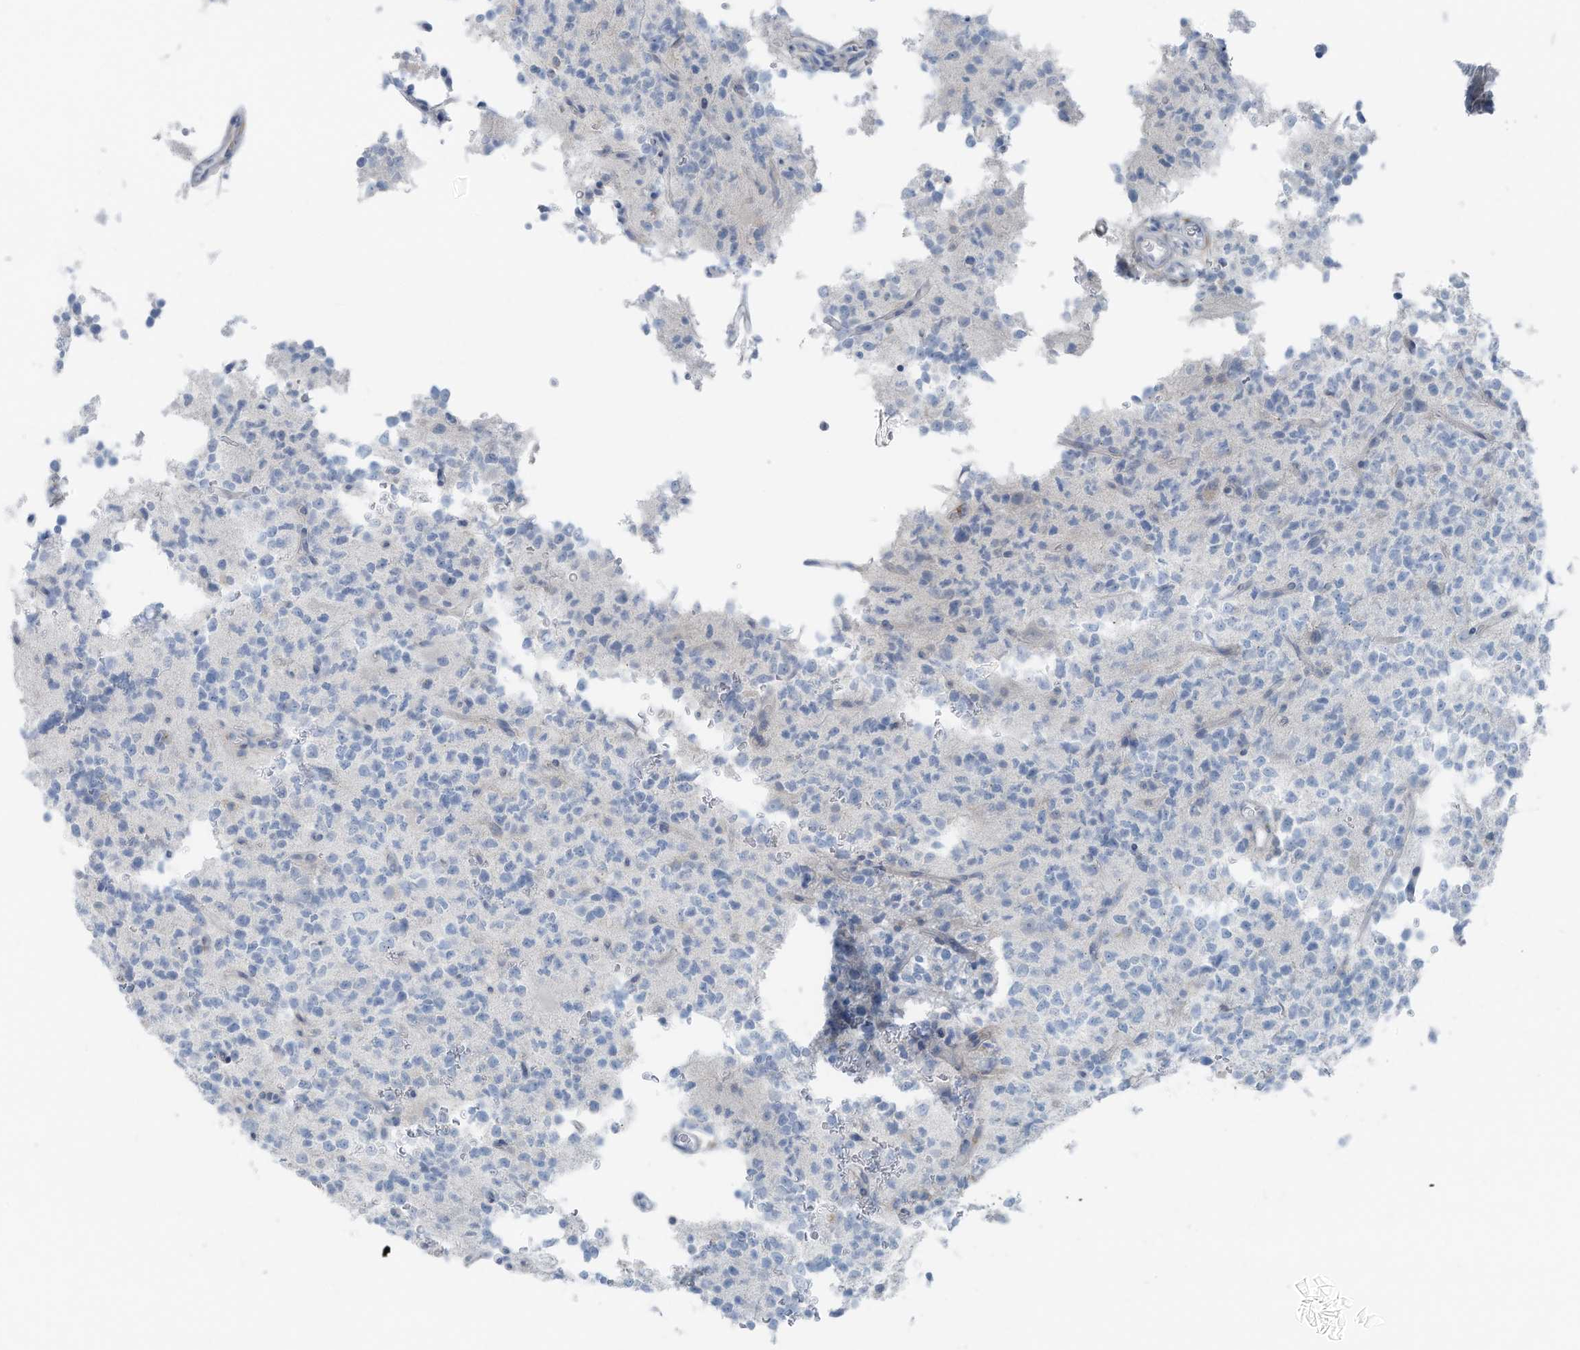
{"staining": {"intensity": "negative", "quantity": "none", "location": "none"}, "tissue": "glioma", "cell_type": "Tumor cells", "image_type": "cancer", "snomed": [{"axis": "morphology", "description": "Glioma, malignant, High grade"}, {"axis": "topography", "description": "Brain"}], "caption": "IHC micrograph of malignant glioma (high-grade) stained for a protein (brown), which reveals no expression in tumor cells. Brightfield microscopy of immunohistochemistry stained with DAB (brown) and hematoxylin (blue), captured at high magnification.", "gene": "SLC25A43", "patient": {"sex": "female", "age": 62}}